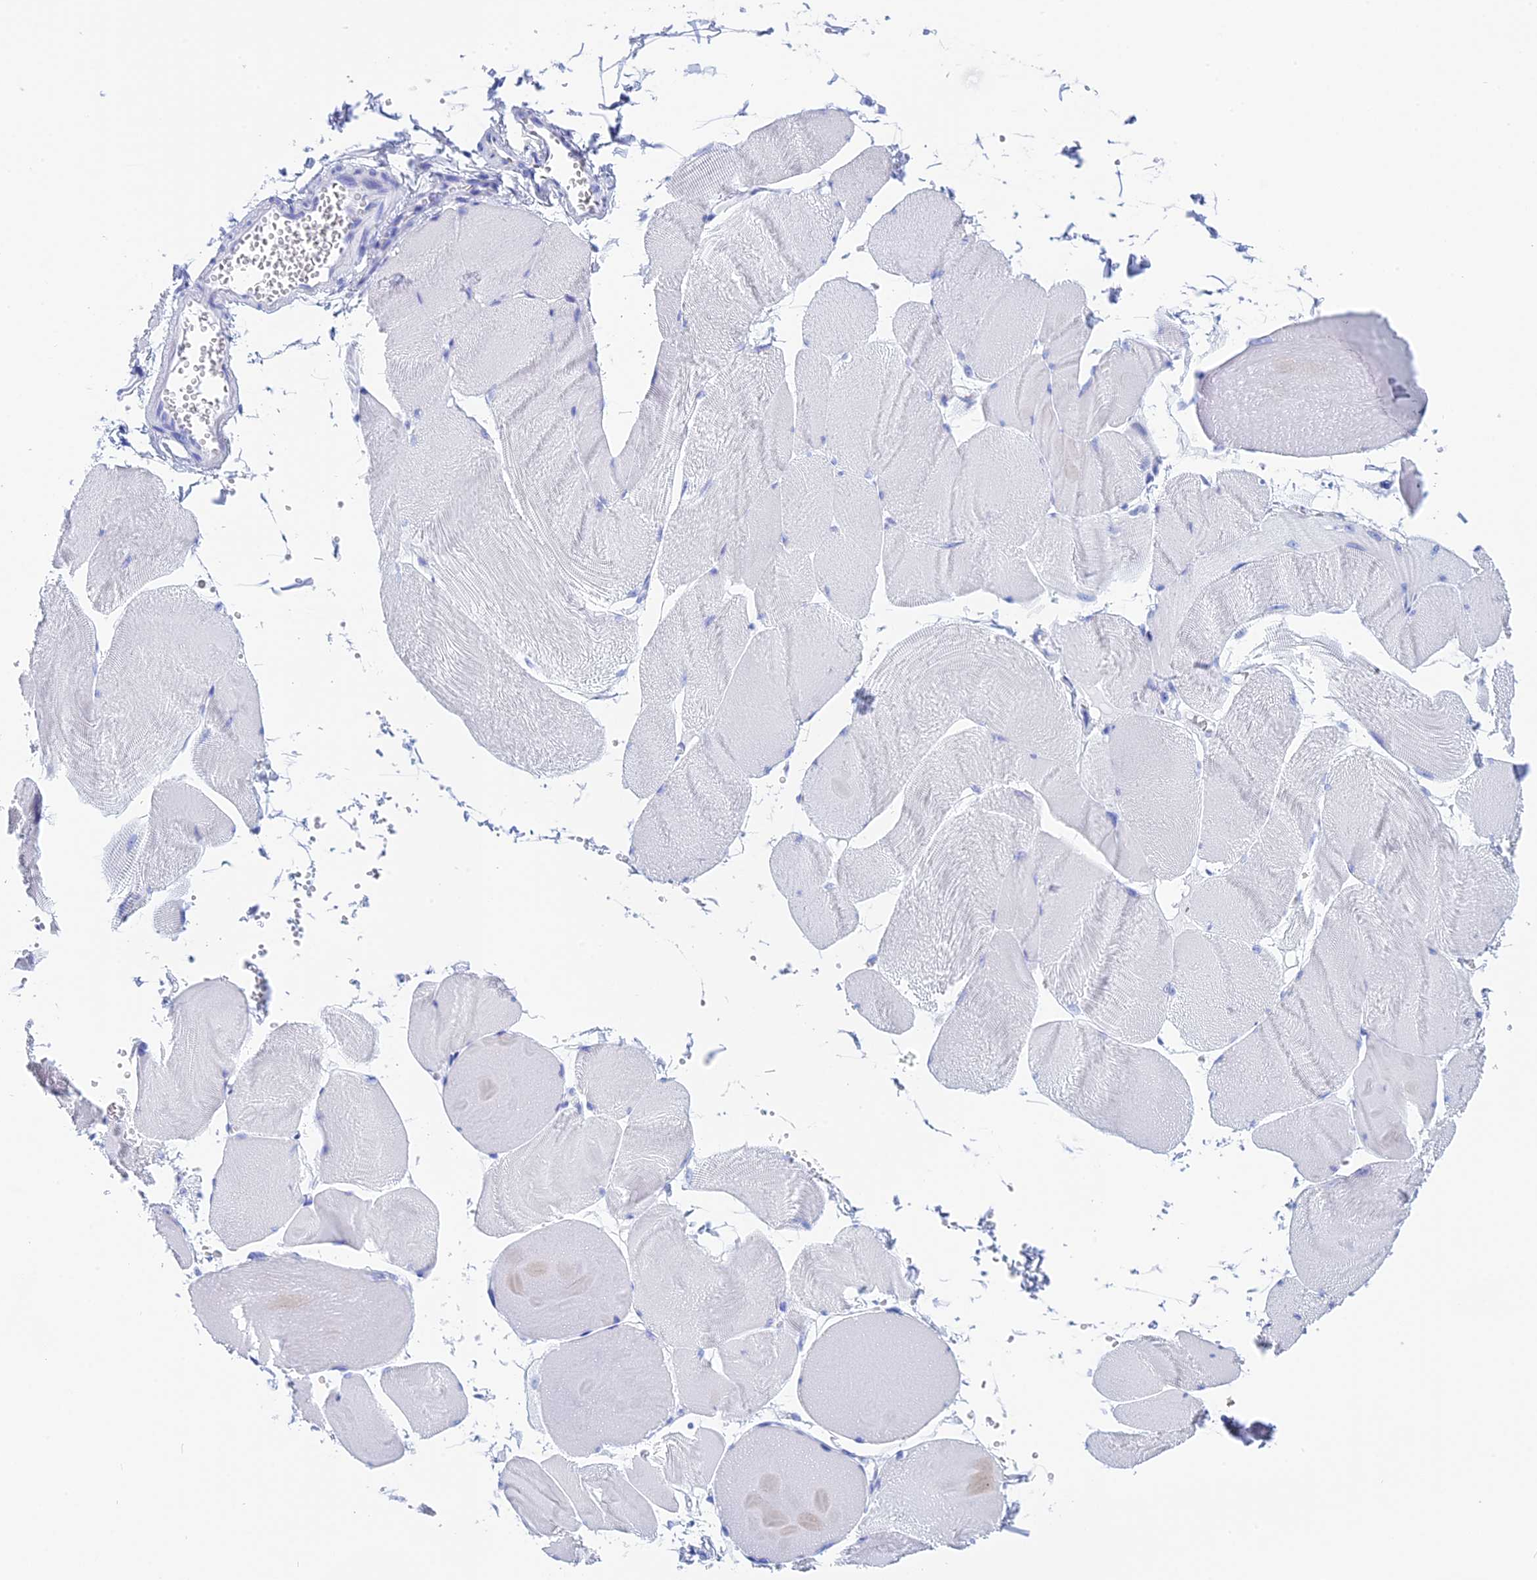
{"staining": {"intensity": "negative", "quantity": "none", "location": "none"}, "tissue": "skeletal muscle", "cell_type": "Myocytes", "image_type": "normal", "snomed": [{"axis": "morphology", "description": "Normal tissue, NOS"}, {"axis": "morphology", "description": "Basal cell carcinoma"}, {"axis": "topography", "description": "Skeletal muscle"}], "caption": "This is an immunohistochemistry histopathology image of normal human skeletal muscle. There is no staining in myocytes.", "gene": "TEX101", "patient": {"sex": "female", "age": 64}}